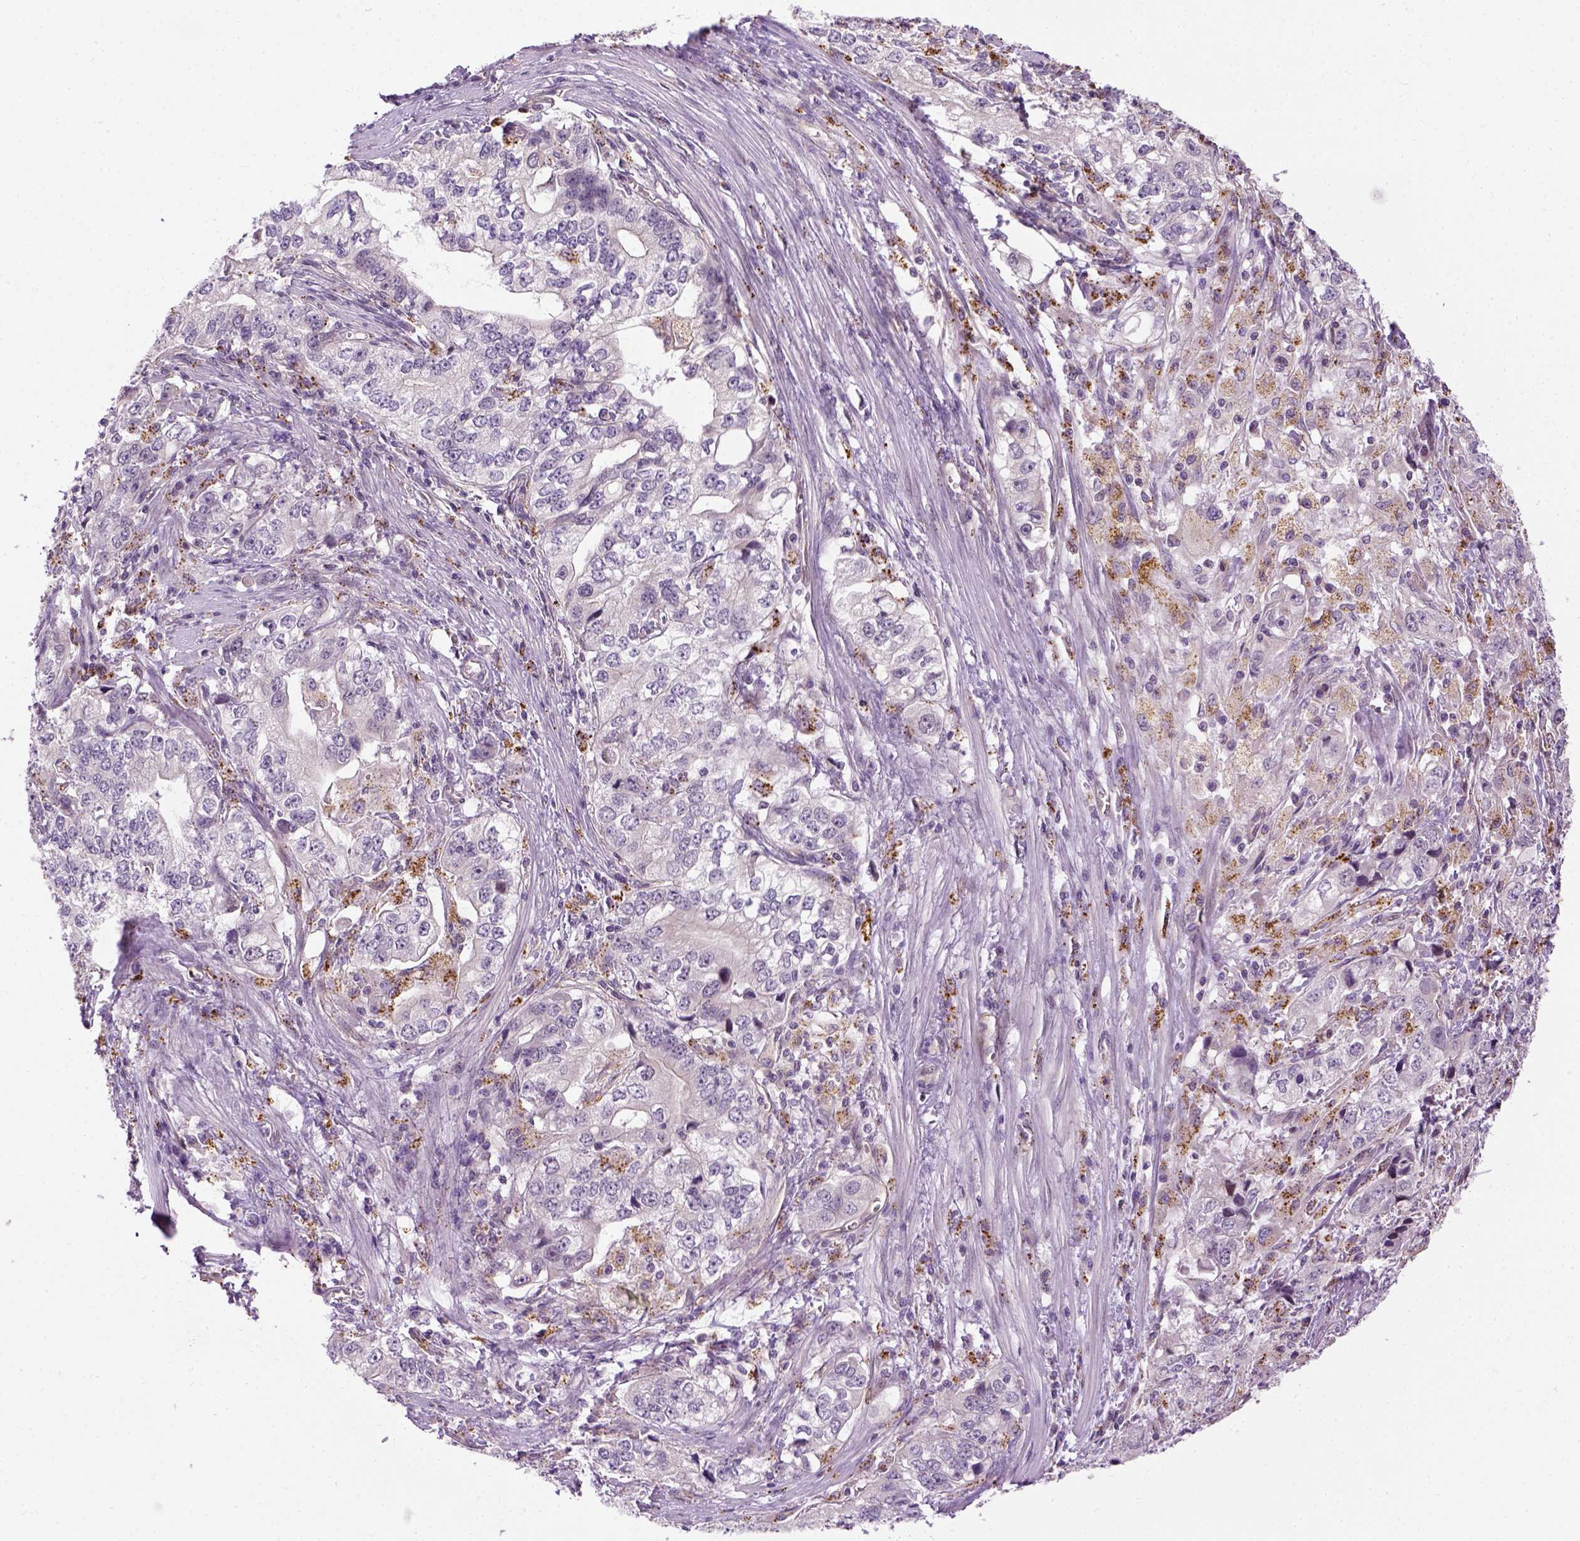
{"staining": {"intensity": "weak", "quantity": "<25%", "location": "cytoplasmic/membranous"}, "tissue": "stomach cancer", "cell_type": "Tumor cells", "image_type": "cancer", "snomed": [{"axis": "morphology", "description": "Adenocarcinoma, NOS"}, {"axis": "topography", "description": "Stomach, lower"}], "caption": "There is no significant positivity in tumor cells of adenocarcinoma (stomach).", "gene": "KAZN", "patient": {"sex": "female", "age": 72}}